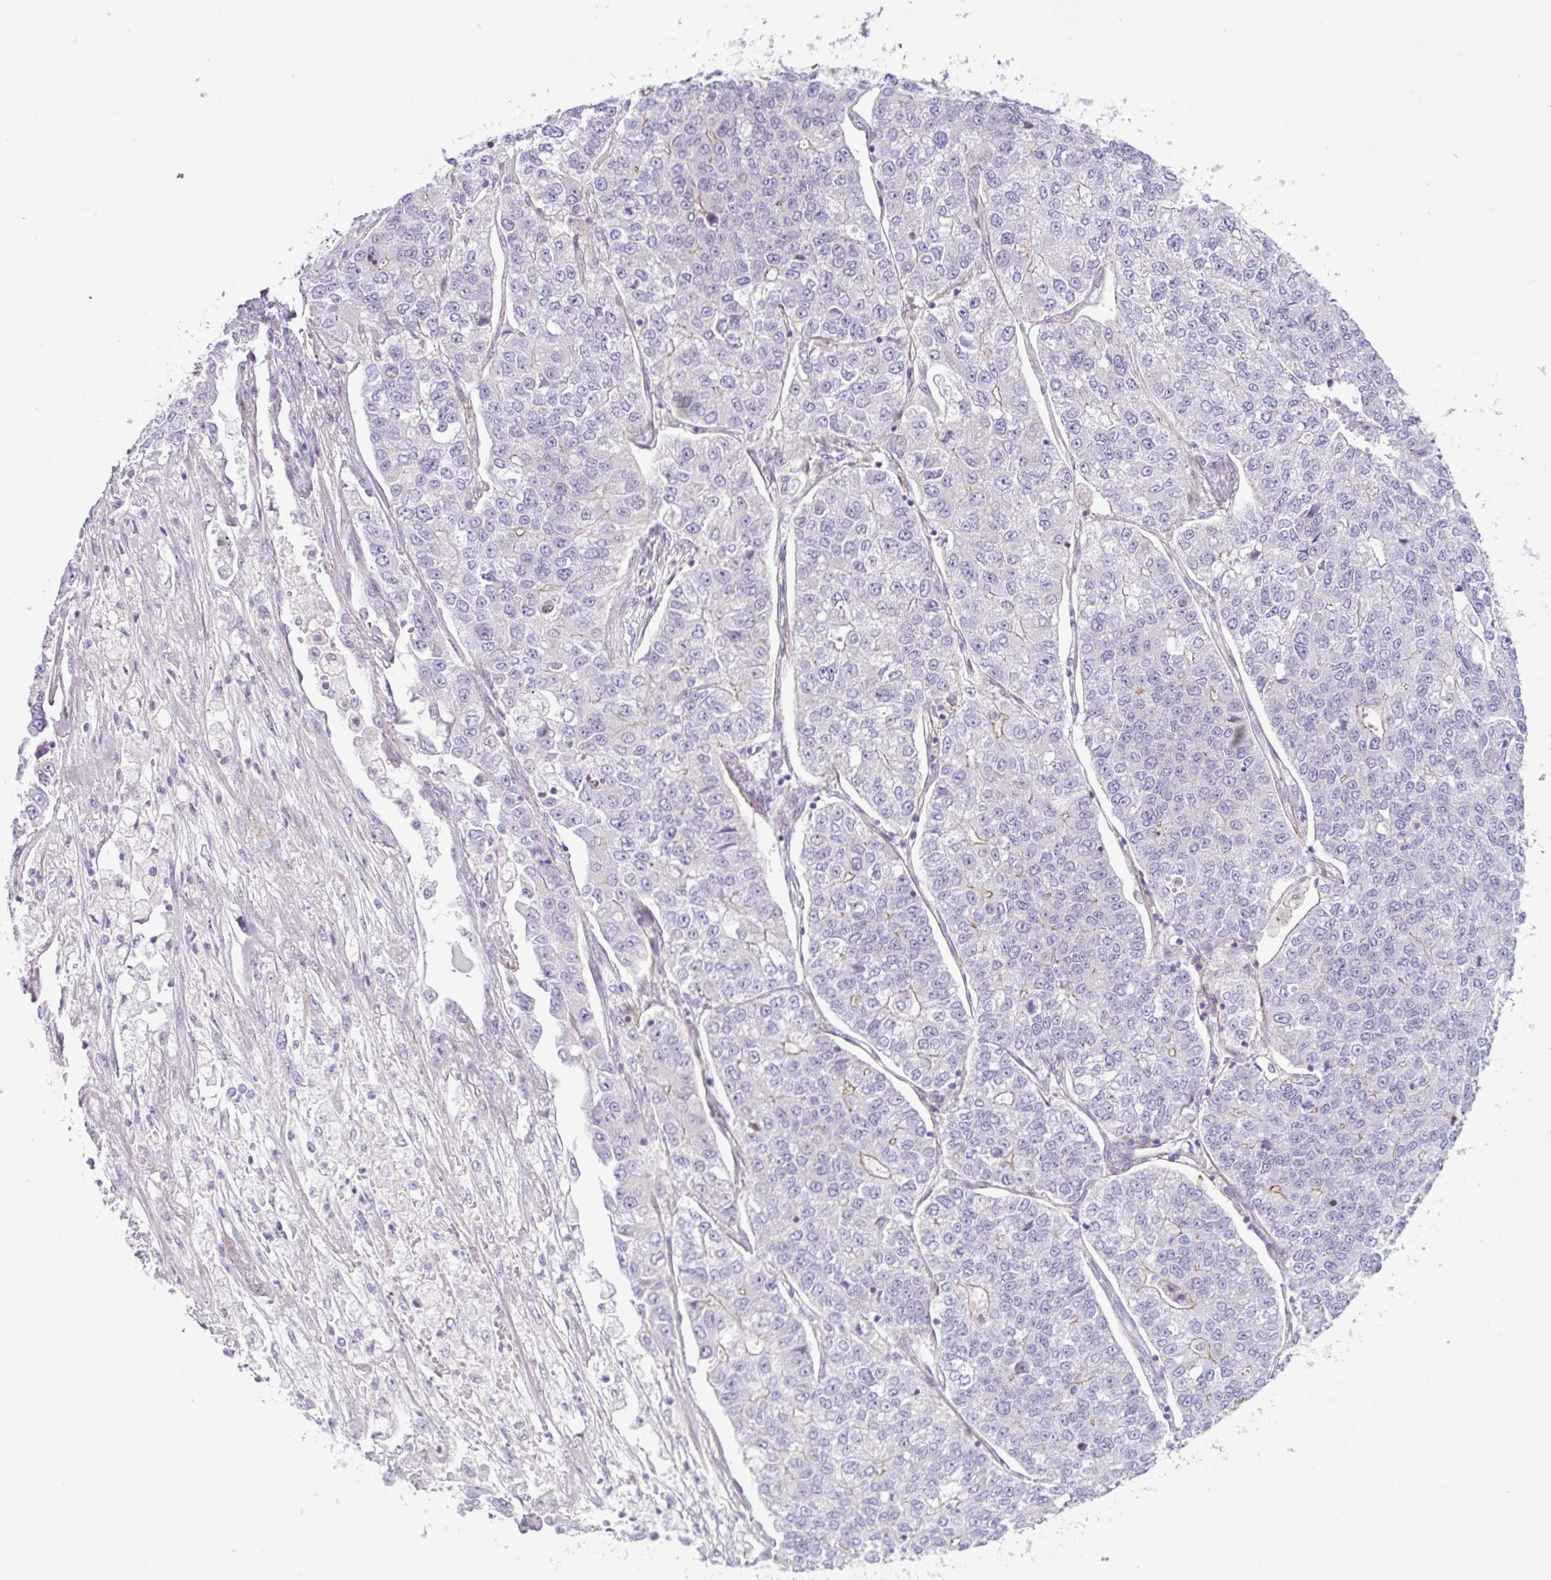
{"staining": {"intensity": "negative", "quantity": "none", "location": "none"}, "tissue": "lung cancer", "cell_type": "Tumor cells", "image_type": "cancer", "snomed": [{"axis": "morphology", "description": "Adenocarcinoma, NOS"}, {"axis": "topography", "description": "Lung"}], "caption": "Lung cancer was stained to show a protein in brown. There is no significant staining in tumor cells.", "gene": "MYH10", "patient": {"sex": "male", "age": 49}}